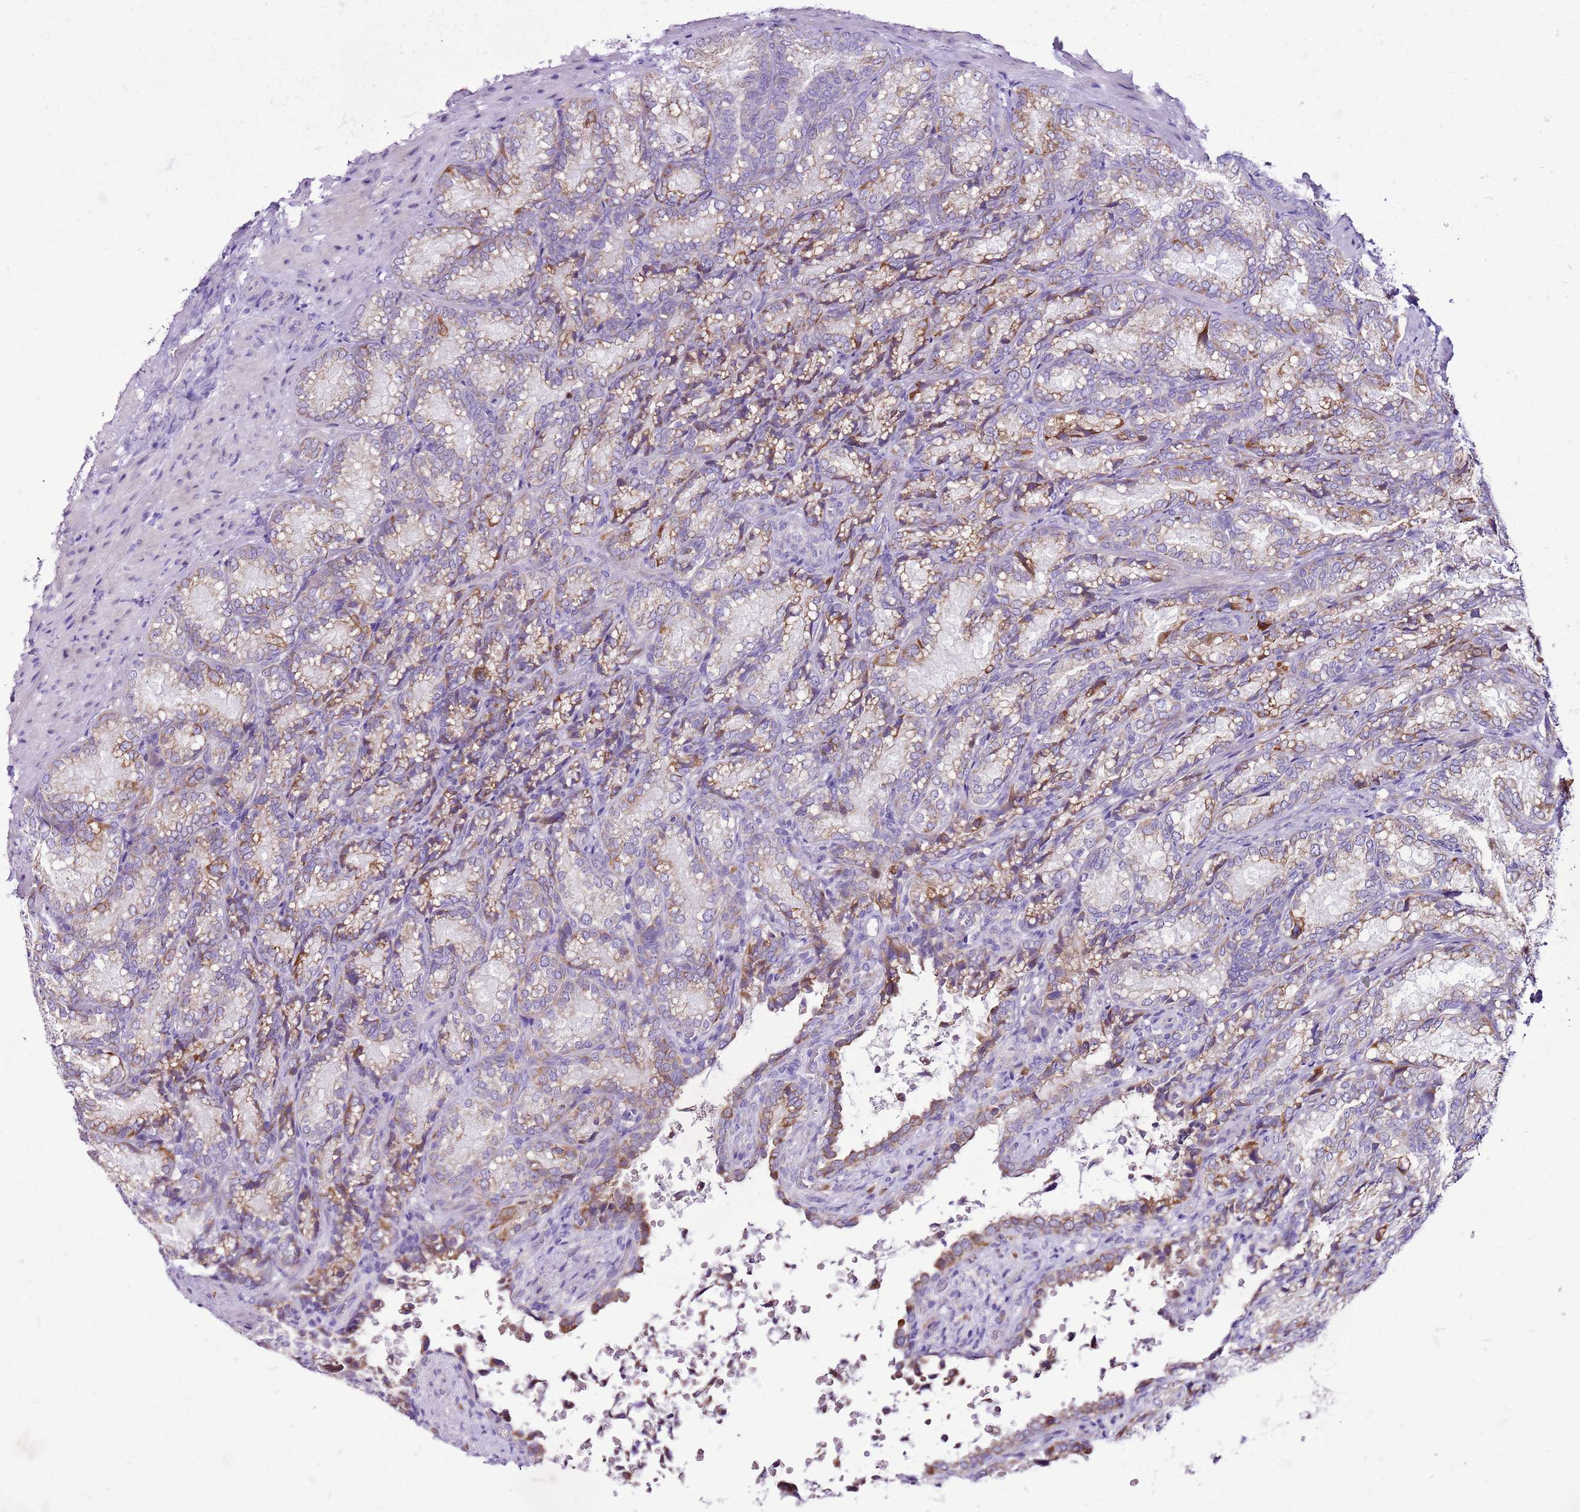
{"staining": {"intensity": "moderate", "quantity": "<25%", "location": "cytoplasmic/membranous"}, "tissue": "seminal vesicle", "cell_type": "Glandular cells", "image_type": "normal", "snomed": [{"axis": "morphology", "description": "Normal tissue, NOS"}, {"axis": "topography", "description": "Seminal veicle"}], "caption": "High-magnification brightfield microscopy of benign seminal vesicle stained with DAB (3,3'-diaminobenzidine) (brown) and counterstained with hematoxylin (blue). glandular cells exhibit moderate cytoplasmic/membranous staining is identified in about<25% of cells. Ihc stains the protein in brown and the nuclei are stained blue.", "gene": "MRPL36", "patient": {"sex": "male", "age": 58}}